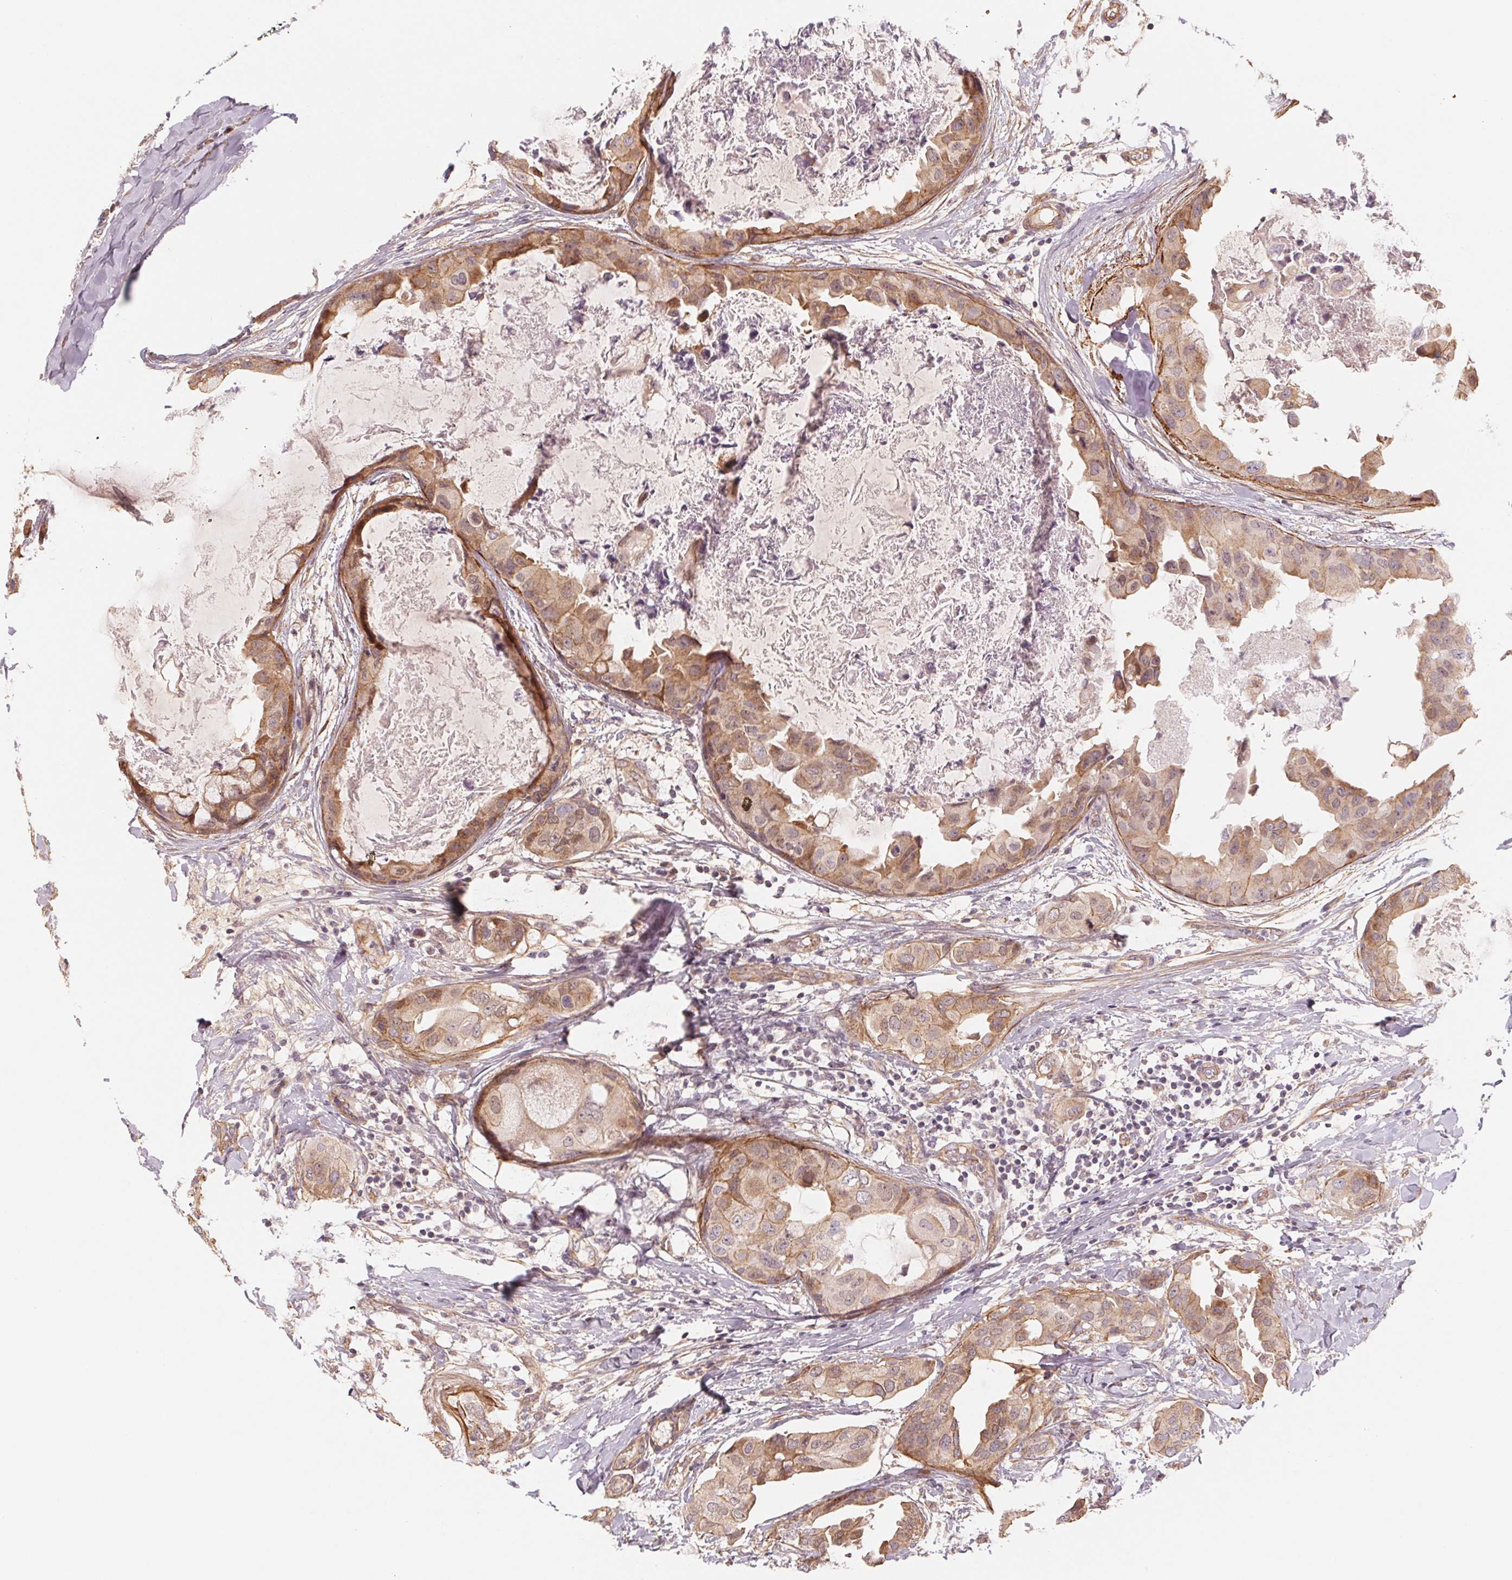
{"staining": {"intensity": "moderate", "quantity": ">75%", "location": "cytoplasmic/membranous"}, "tissue": "breast cancer", "cell_type": "Tumor cells", "image_type": "cancer", "snomed": [{"axis": "morphology", "description": "Normal tissue, NOS"}, {"axis": "morphology", "description": "Duct carcinoma"}, {"axis": "topography", "description": "Breast"}], "caption": "Protein analysis of infiltrating ductal carcinoma (breast) tissue demonstrates moderate cytoplasmic/membranous expression in approximately >75% of tumor cells.", "gene": "CCDC112", "patient": {"sex": "female", "age": 40}}